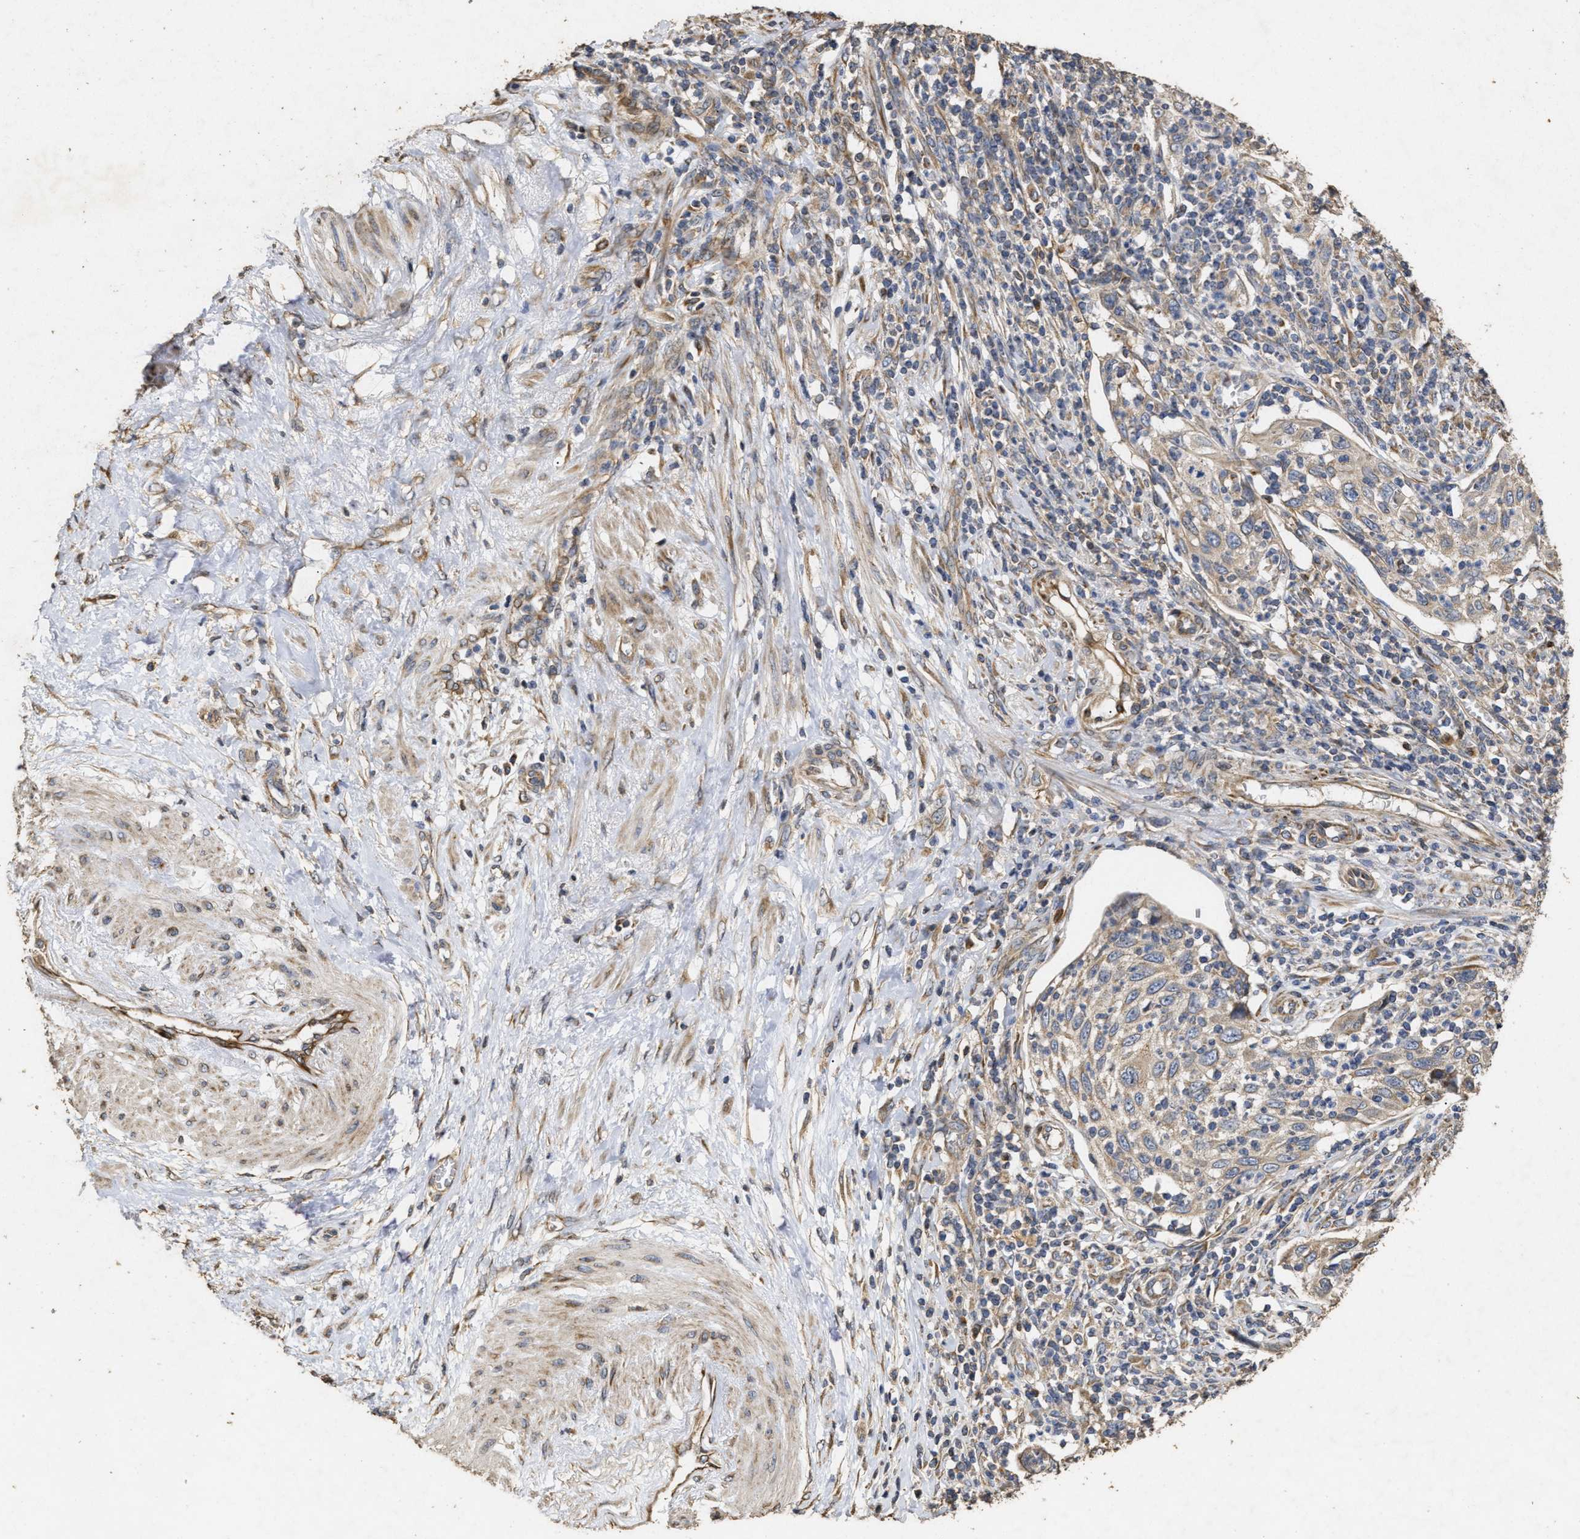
{"staining": {"intensity": "weak", "quantity": ">75%", "location": "cytoplasmic/membranous"}, "tissue": "cervical cancer", "cell_type": "Tumor cells", "image_type": "cancer", "snomed": [{"axis": "morphology", "description": "Squamous cell carcinoma, NOS"}, {"axis": "topography", "description": "Cervix"}], "caption": "Cervical squamous cell carcinoma tissue reveals weak cytoplasmic/membranous positivity in about >75% of tumor cells, visualized by immunohistochemistry. Immunohistochemistry stains the protein in brown and the nuclei are stained blue.", "gene": "NAV1", "patient": {"sex": "female", "age": 70}}